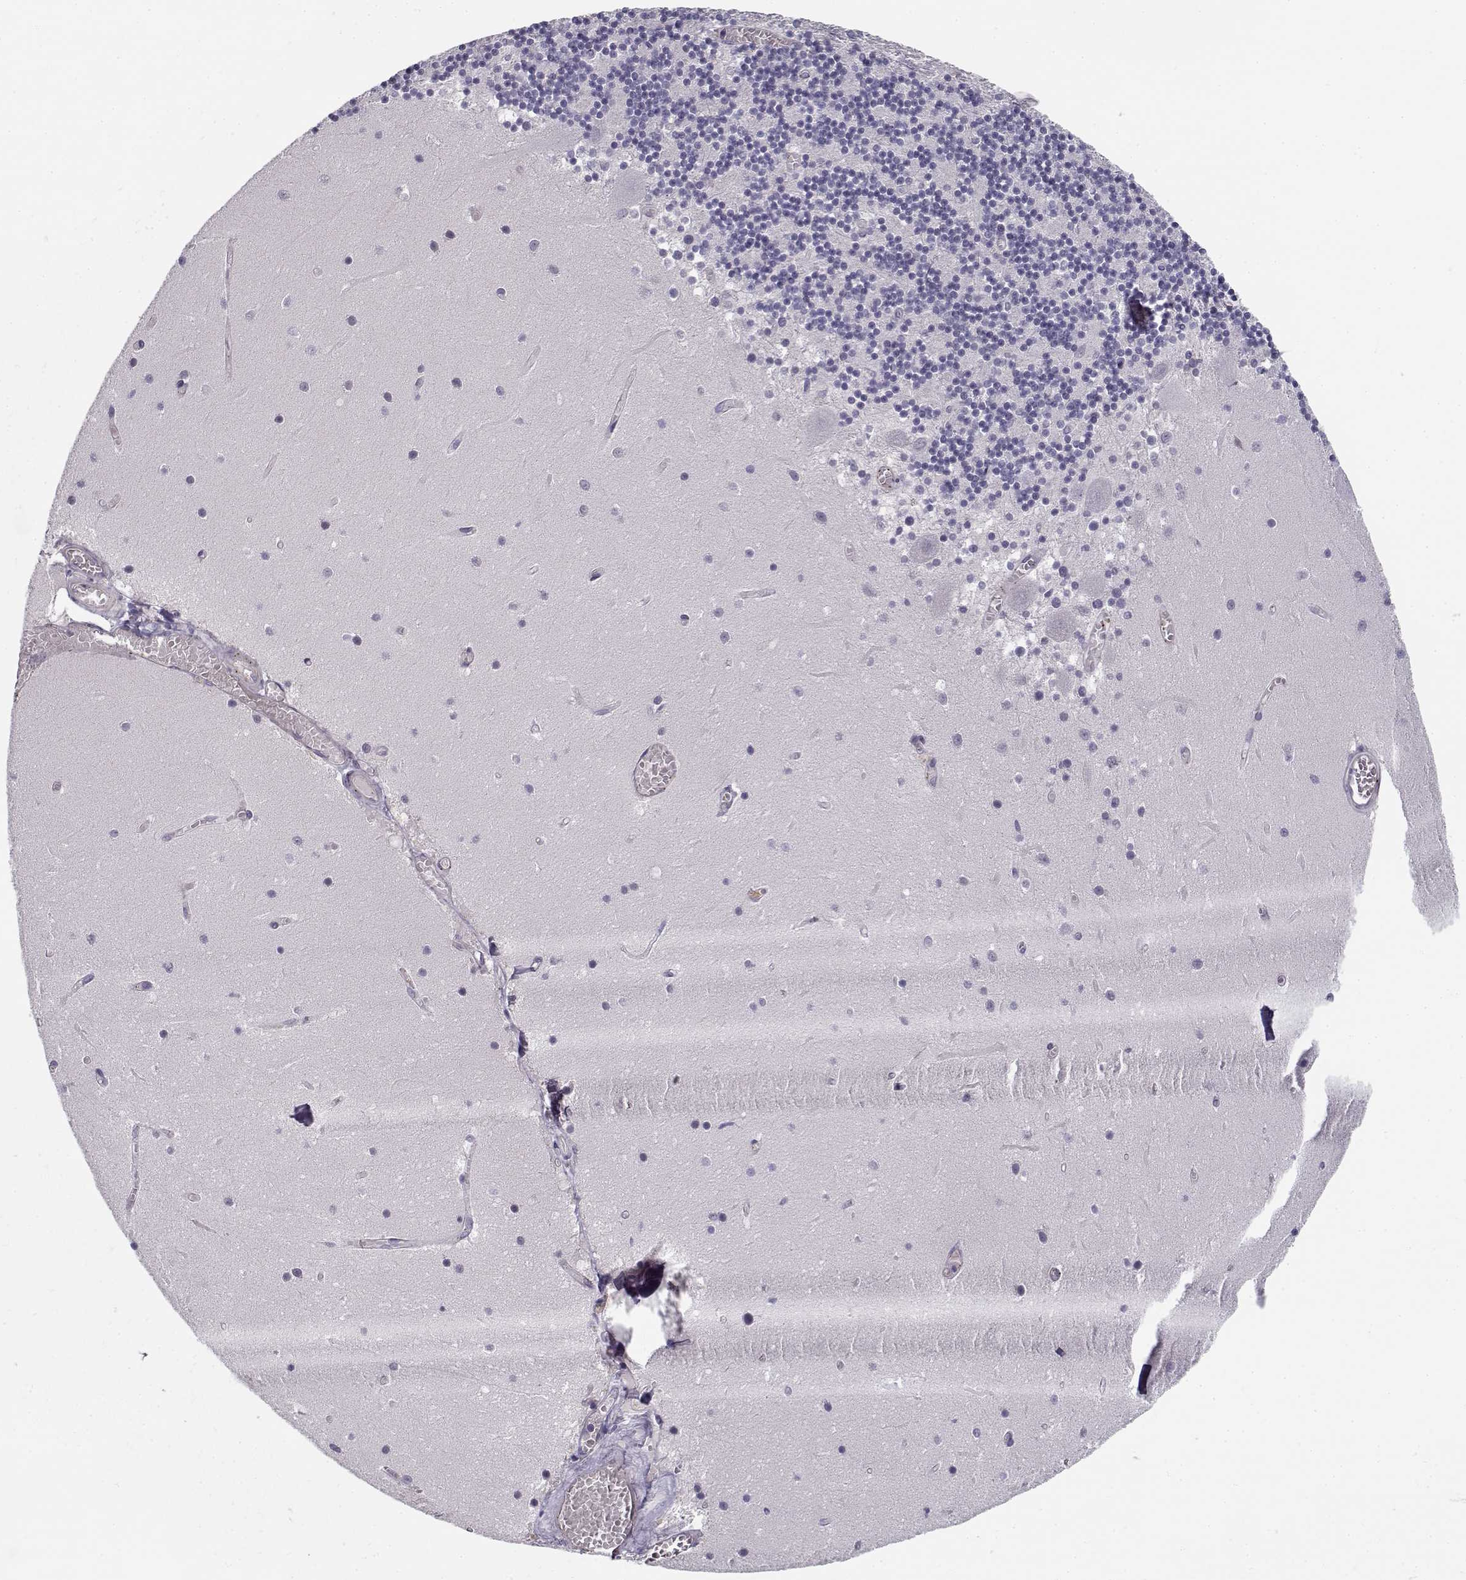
{"staining": {"intensity": "negative", "quantity": "none", "location": "none"}, "tissue": "cerebellum", "cell_type": "Cells in granular layer", "image_type": "normal", "snomed": [{"axis": "morphology", "description": "Normal tissue, NOS"}, {"axis": "topography", "description": "Cerebellum"}], "caption": "Protein analysis of normal cerebellum exhibits no significant positivity in cells in granular layer.", "gene": "MYO1A", "patient": {"sex": "female", "age": 28}}